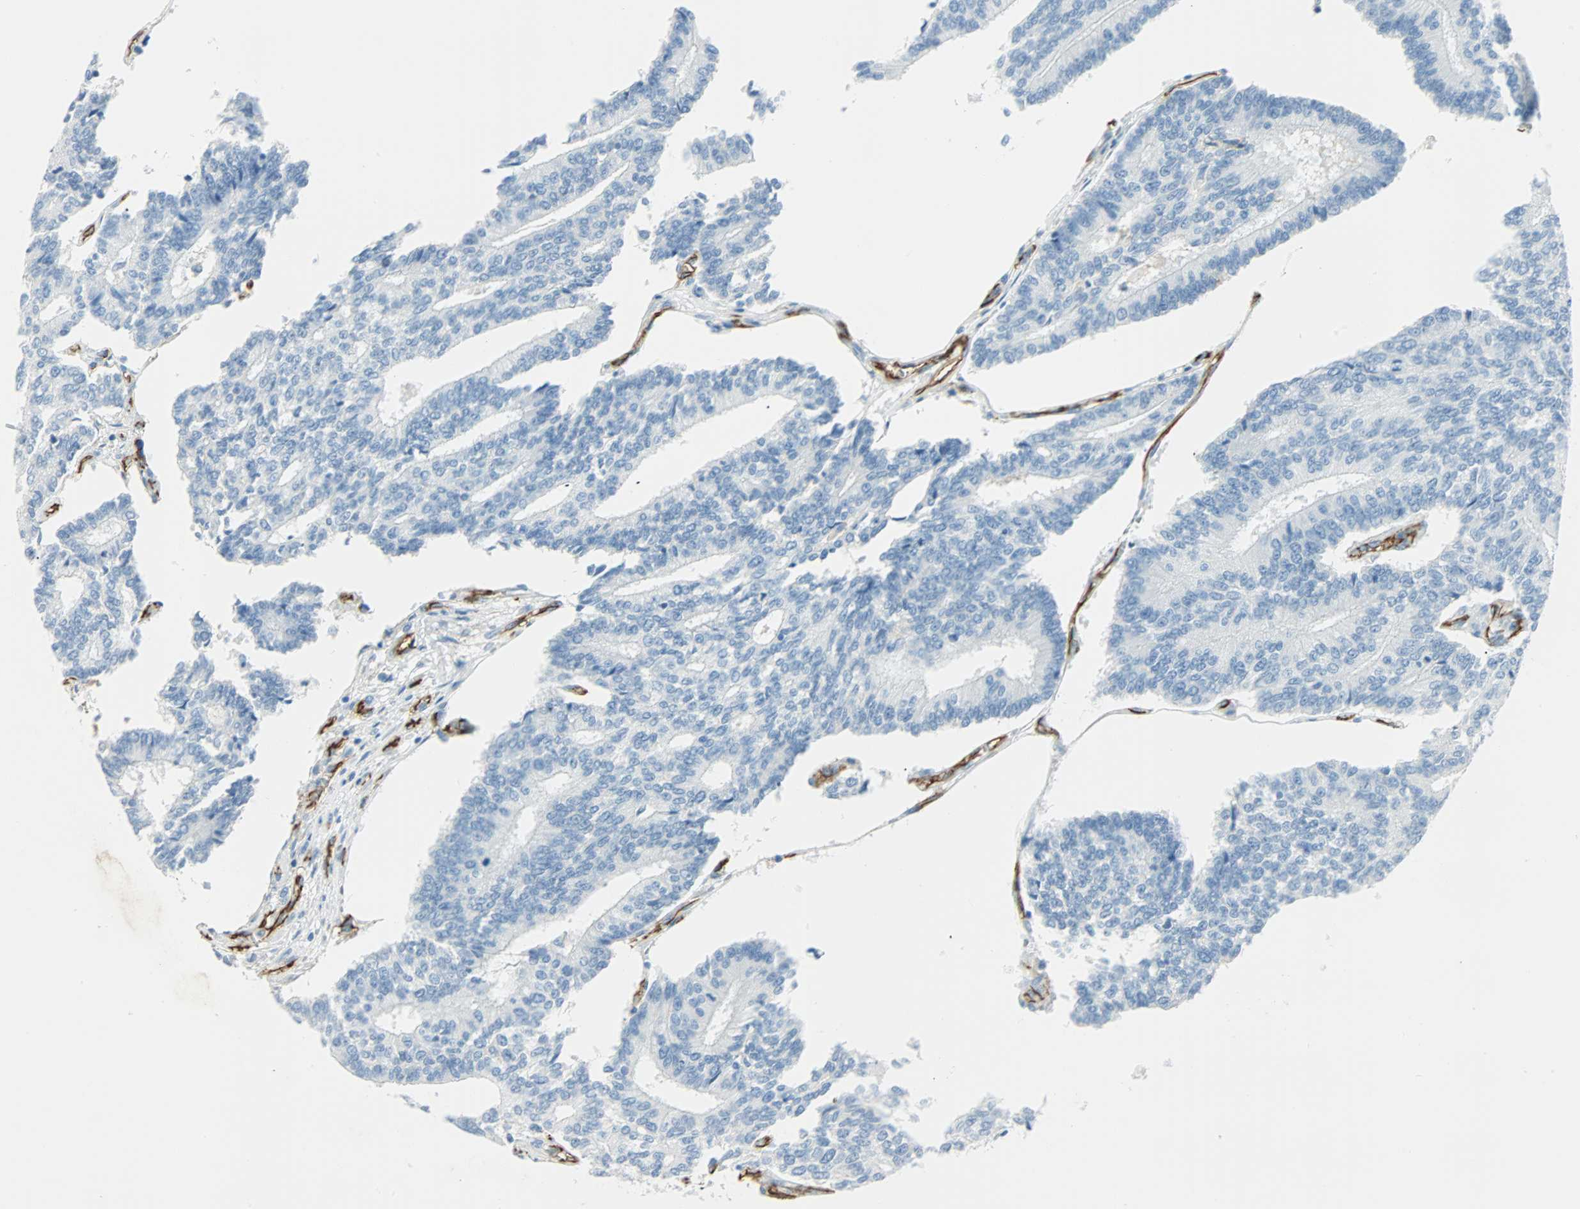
{"staining": {"intensity": "negative", "quantity": "none", "location": "none"}, "tissue": "prostate cancer", "cell_type": "Tumor cells", "image_type": "cancer", "snomed": [{"axis": "morphology", "description": "Adenocarcinoma, High grade"}, {"axis": "topography", "description": "Prostate"}], "caption": "Immunohistochemical staining of adenocarcinoma (high-grade) (prostate) displays no significant staining in tumor cells.", "gene": "VPS9D1", "patient": {"sex": "male", "age": 55}}